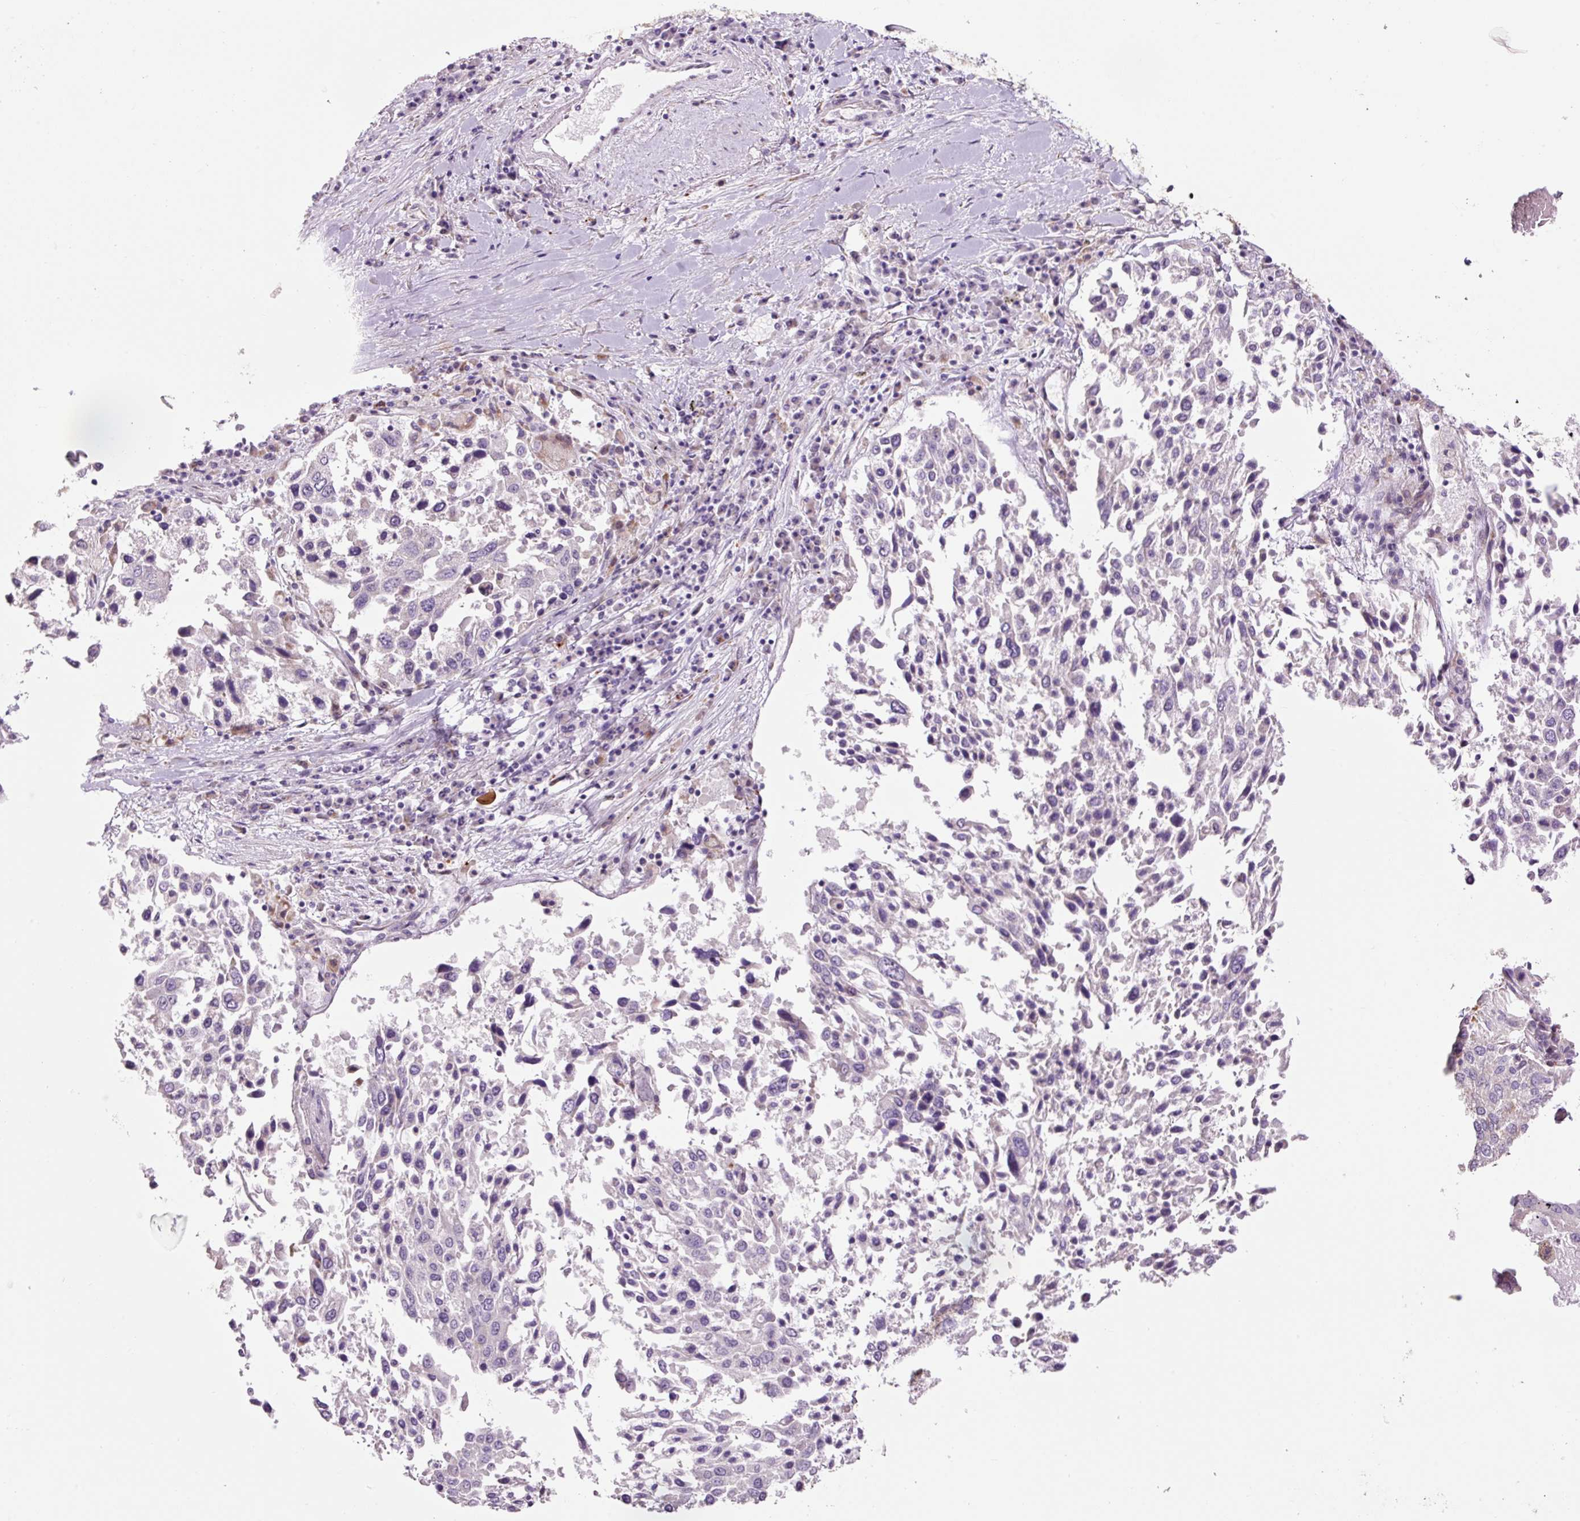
{"staining": {"intensity": "moderate", "quantity": "<25%", "location": "cytoplasmic/membranous"}, "tissue": "lung cancer", "cell_type": "Tumor cells", "image_type": "cancer", "snomed": [{"axis": "morphology", "description": "Squamous cell carcinoma, NOS"}, {"axis": "topography", "description": "Lung"}], "caption": "Brown immunohistochemical staining in human lung cancer demonstrates moderate cytoplasmic/membranous positivity in about <25% of tumor cells.", "gene": "HAX1", "patient": {"sex": "male", "age": 65}}